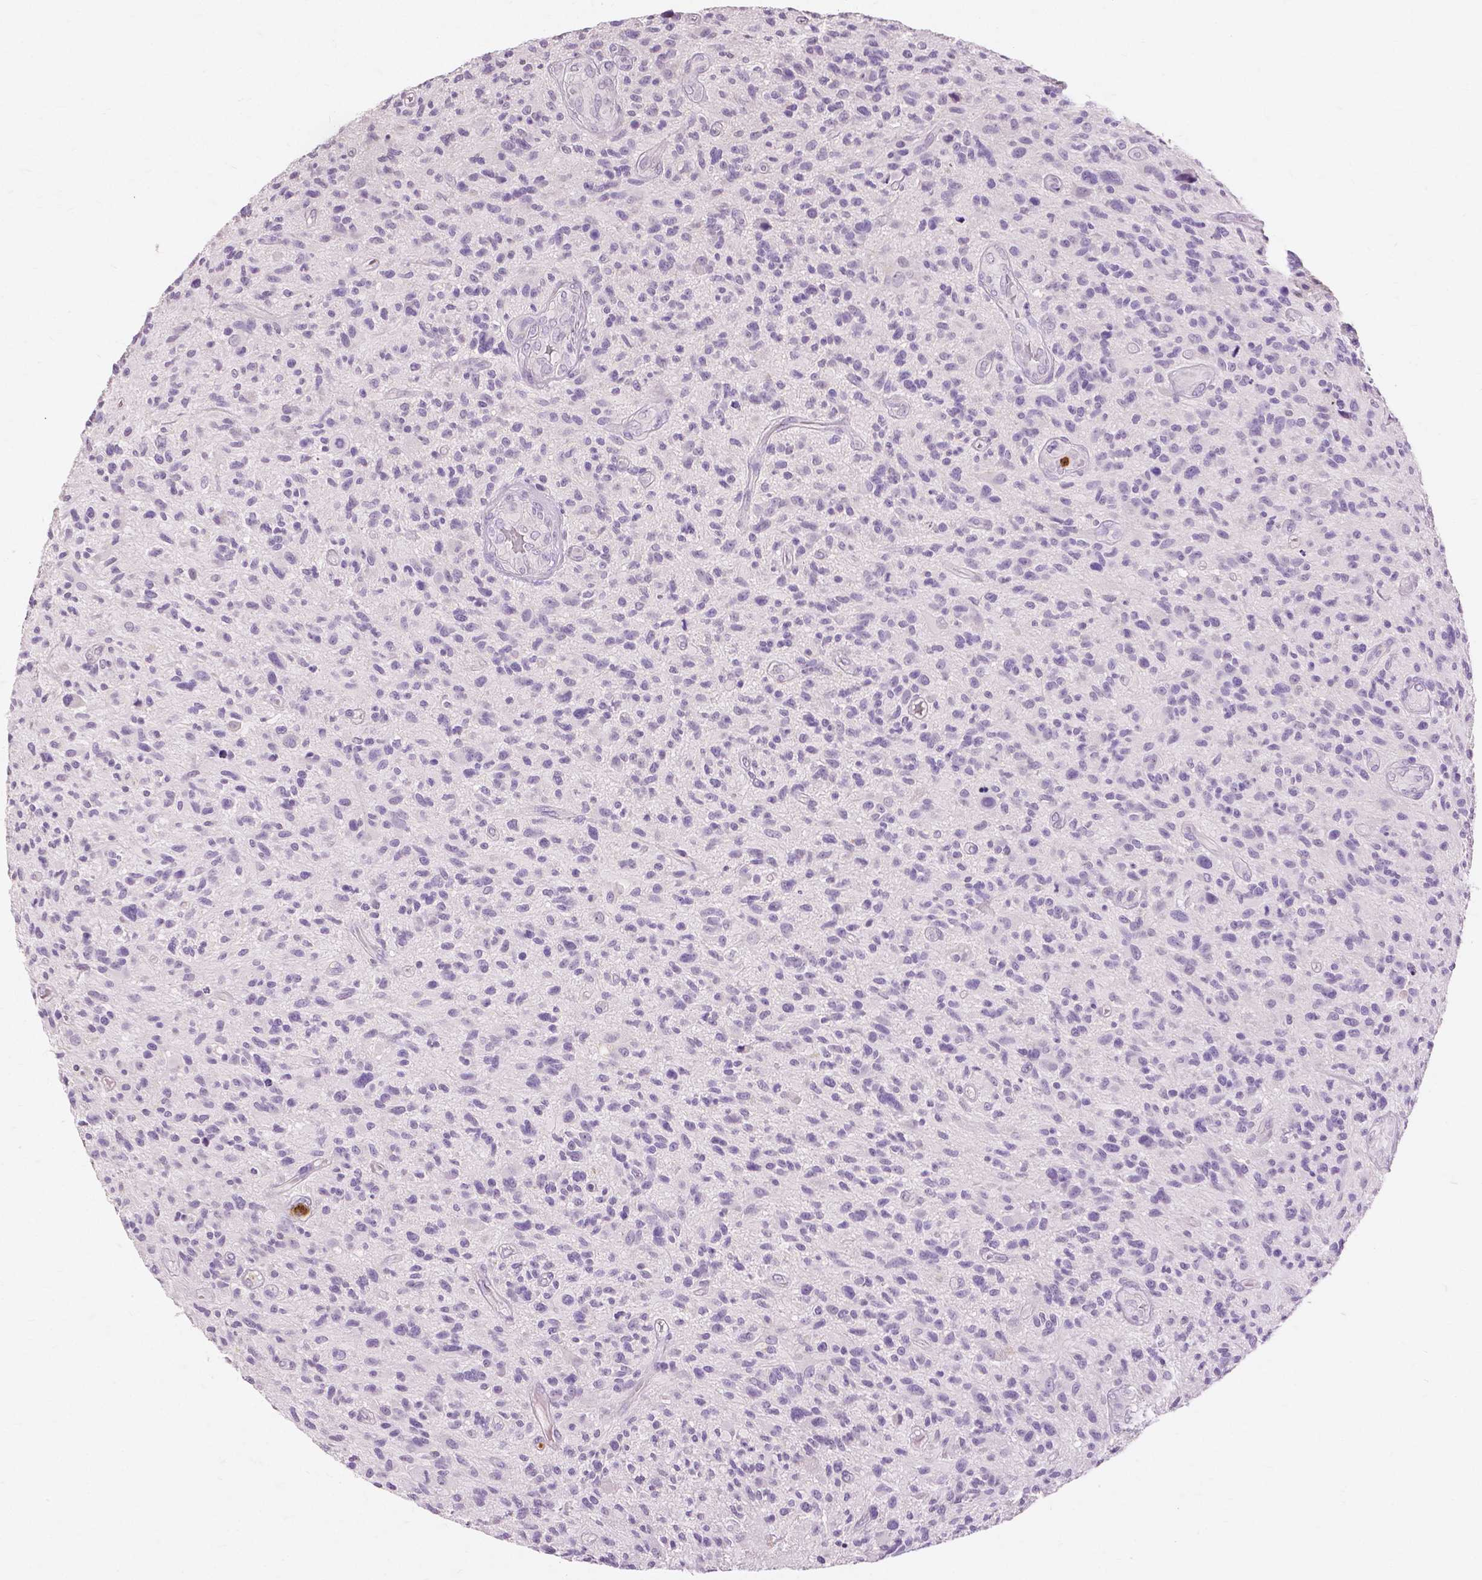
{"staining": {"intensity": "negative", "quantity": "none", "location": "none"}, "tissue": "glioma", "cell_type": "Tumor cells", "image_type": "cancer", "snomed": [{"axis": "morphology", "description": "Glioma, malignant, High grade"}, {"axis": "topography", "description": "Brain"}], "caption": "This is an immunohistochemistry (IHC) micrograph of glioma. There is no staining in tumor cells.", "gene": "CXCR2", "patient": {"sex": "male", "age": 47}}